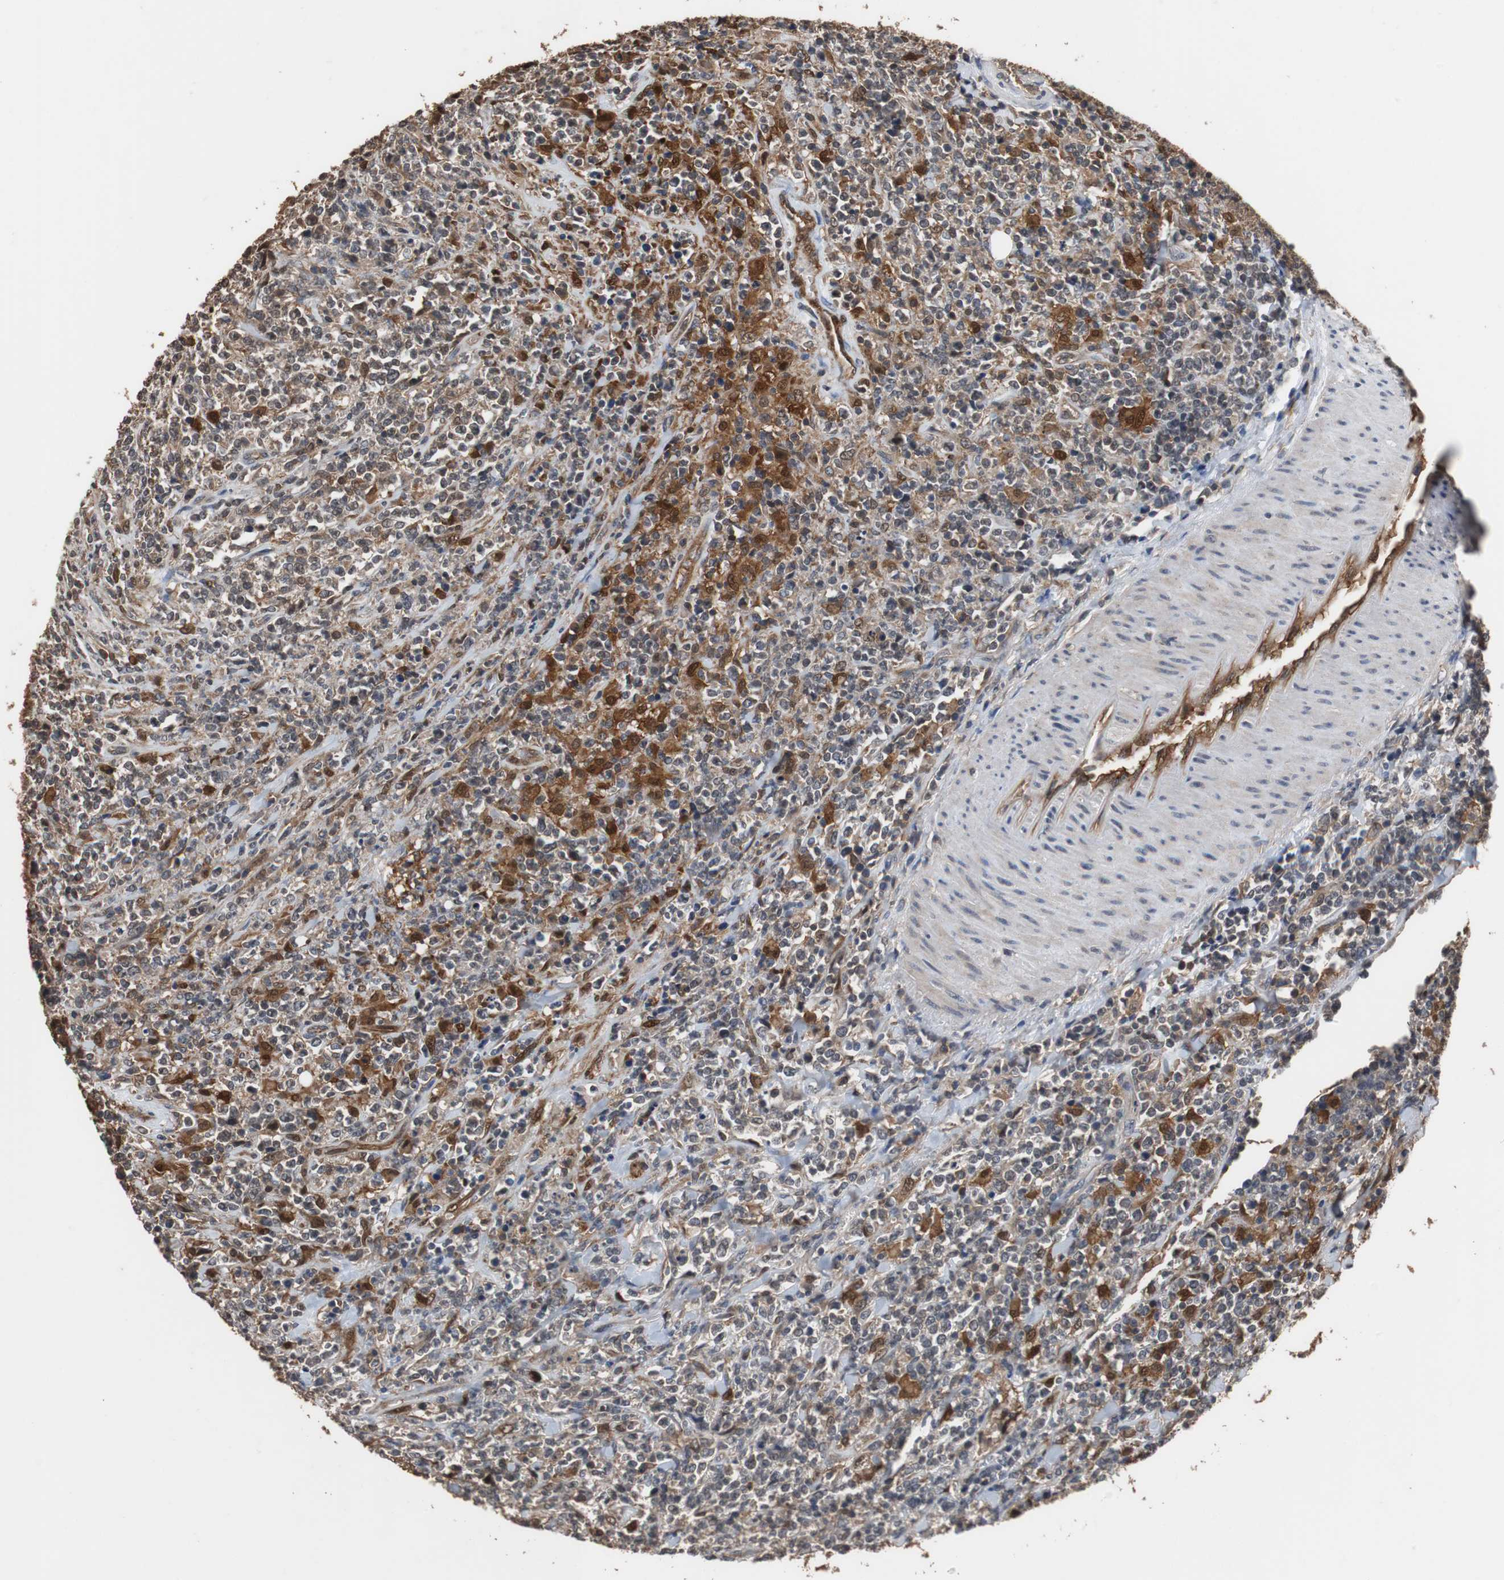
{"staining": {"intensity": "moderate", "quantity": "25%-75%", "location": "cytoplasmic/membranous,nuclear"}, "tissue": "lymphoma", "cell_type": "Tumor cells", "image_type": "cancer", "snomed": [{"axis": "morphology", "description": "Malignant lymphoma, non-Hodgkin's type, High grade"}, {"axis": "topography", "description": "Soft tissue"}], "caption": "An immunohistochemistry histopathology image of tumor tissue is shown. Protein staining in brown highlights moderate cytoplasmic/membranous and nuclear positivity in high-grade malignant lymphoma, non-Hodgkin's type within tumor cells.", "gene": "NDRG1", "patient": {"sex": "male", "age": 18}}